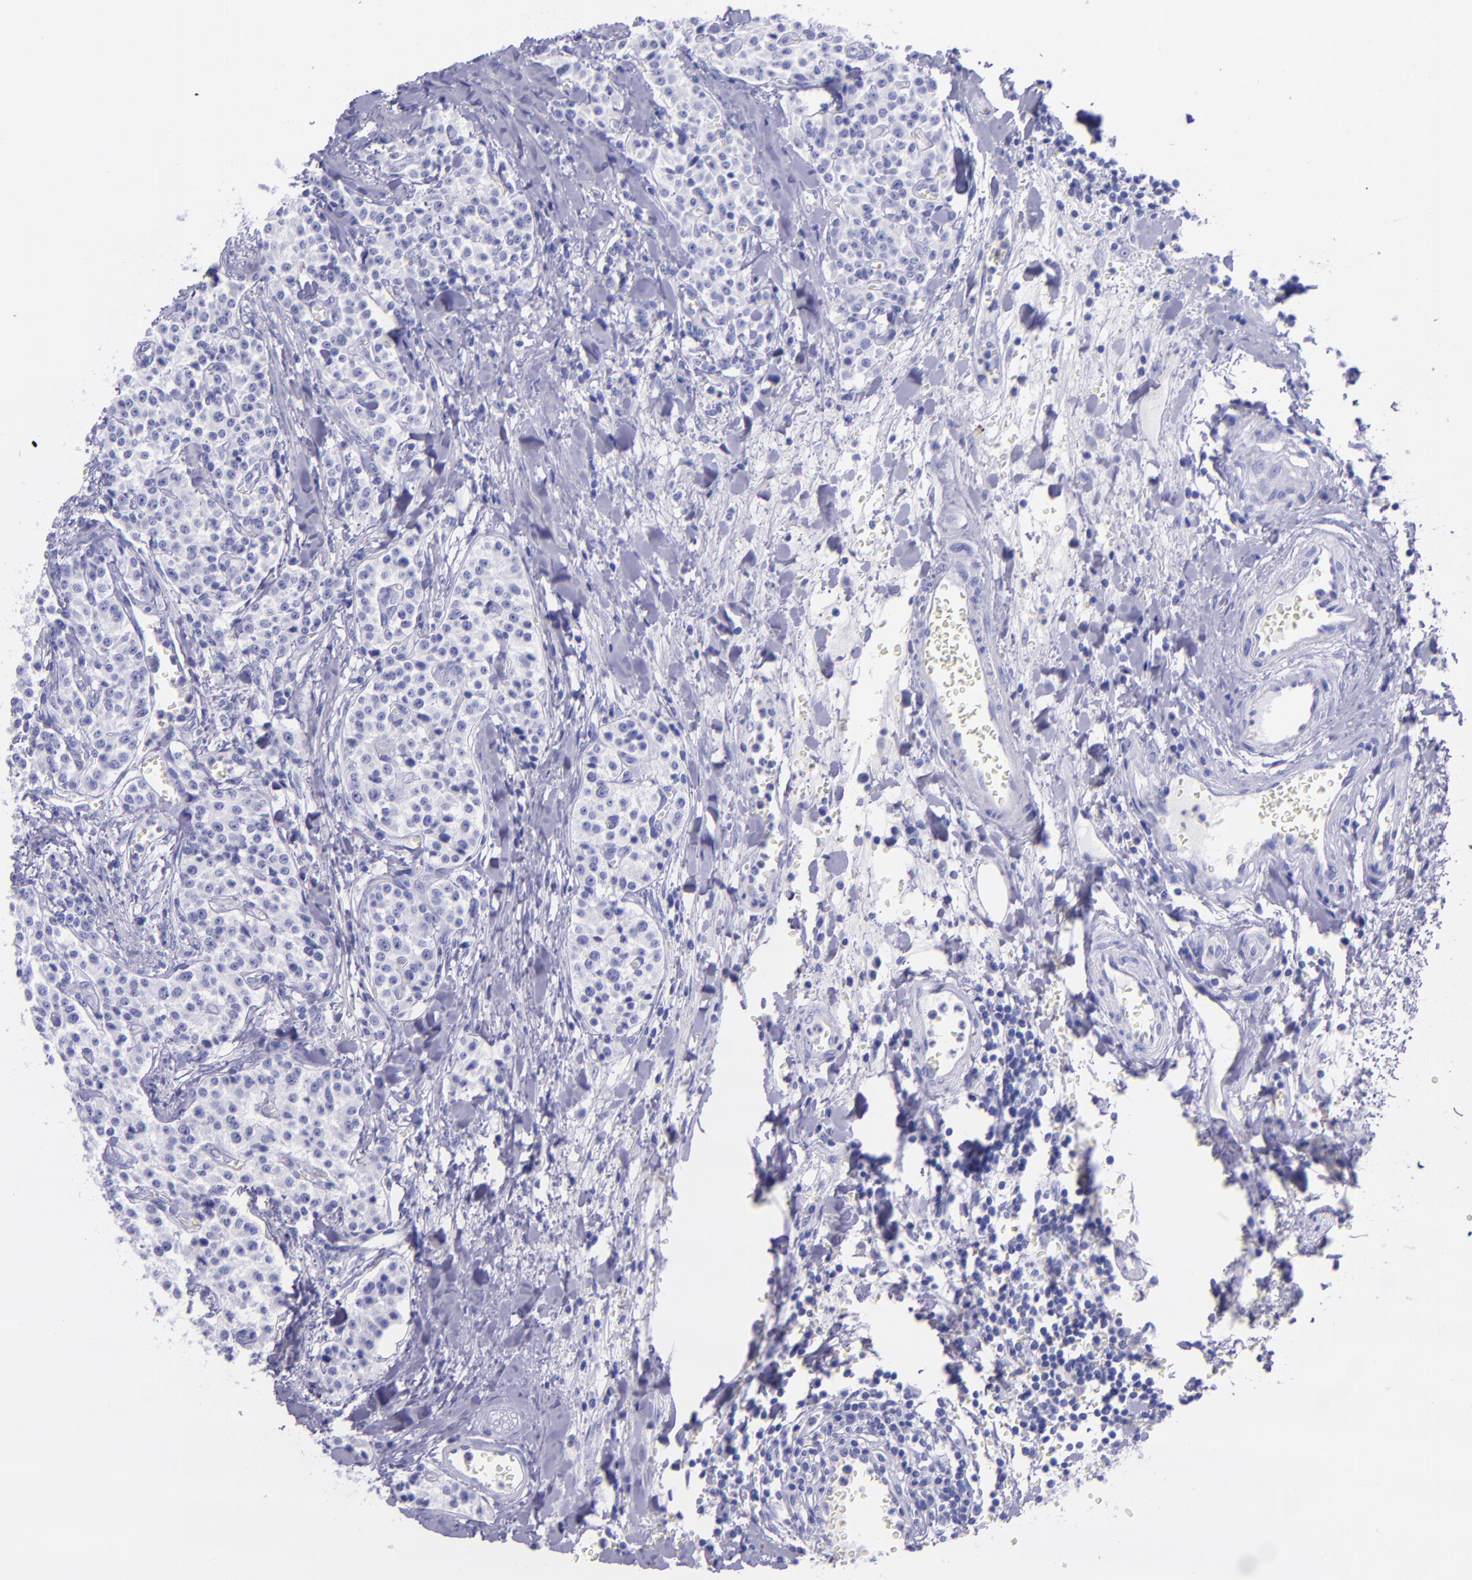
{"staining": {"intensity": "negative", "quantity": "none", "location": "none"}, "tissue": "carcinoid", "cell_type": "Tumor cells", "image_type": "cancer", "snomed": [{"axis": "morphology", "description": "Carcinoid, malignant, NOS"}, {"axis": "topography", "description": "Stomach"}], "caption": "This photomicrograph is of carcinoid stained with IHC to label a protein in brown with the nuclei are counter-stained blue. There is no positivity in tumor cells.", "gene": "SLPI", "patient": {"sex": "female", "age": 76}}